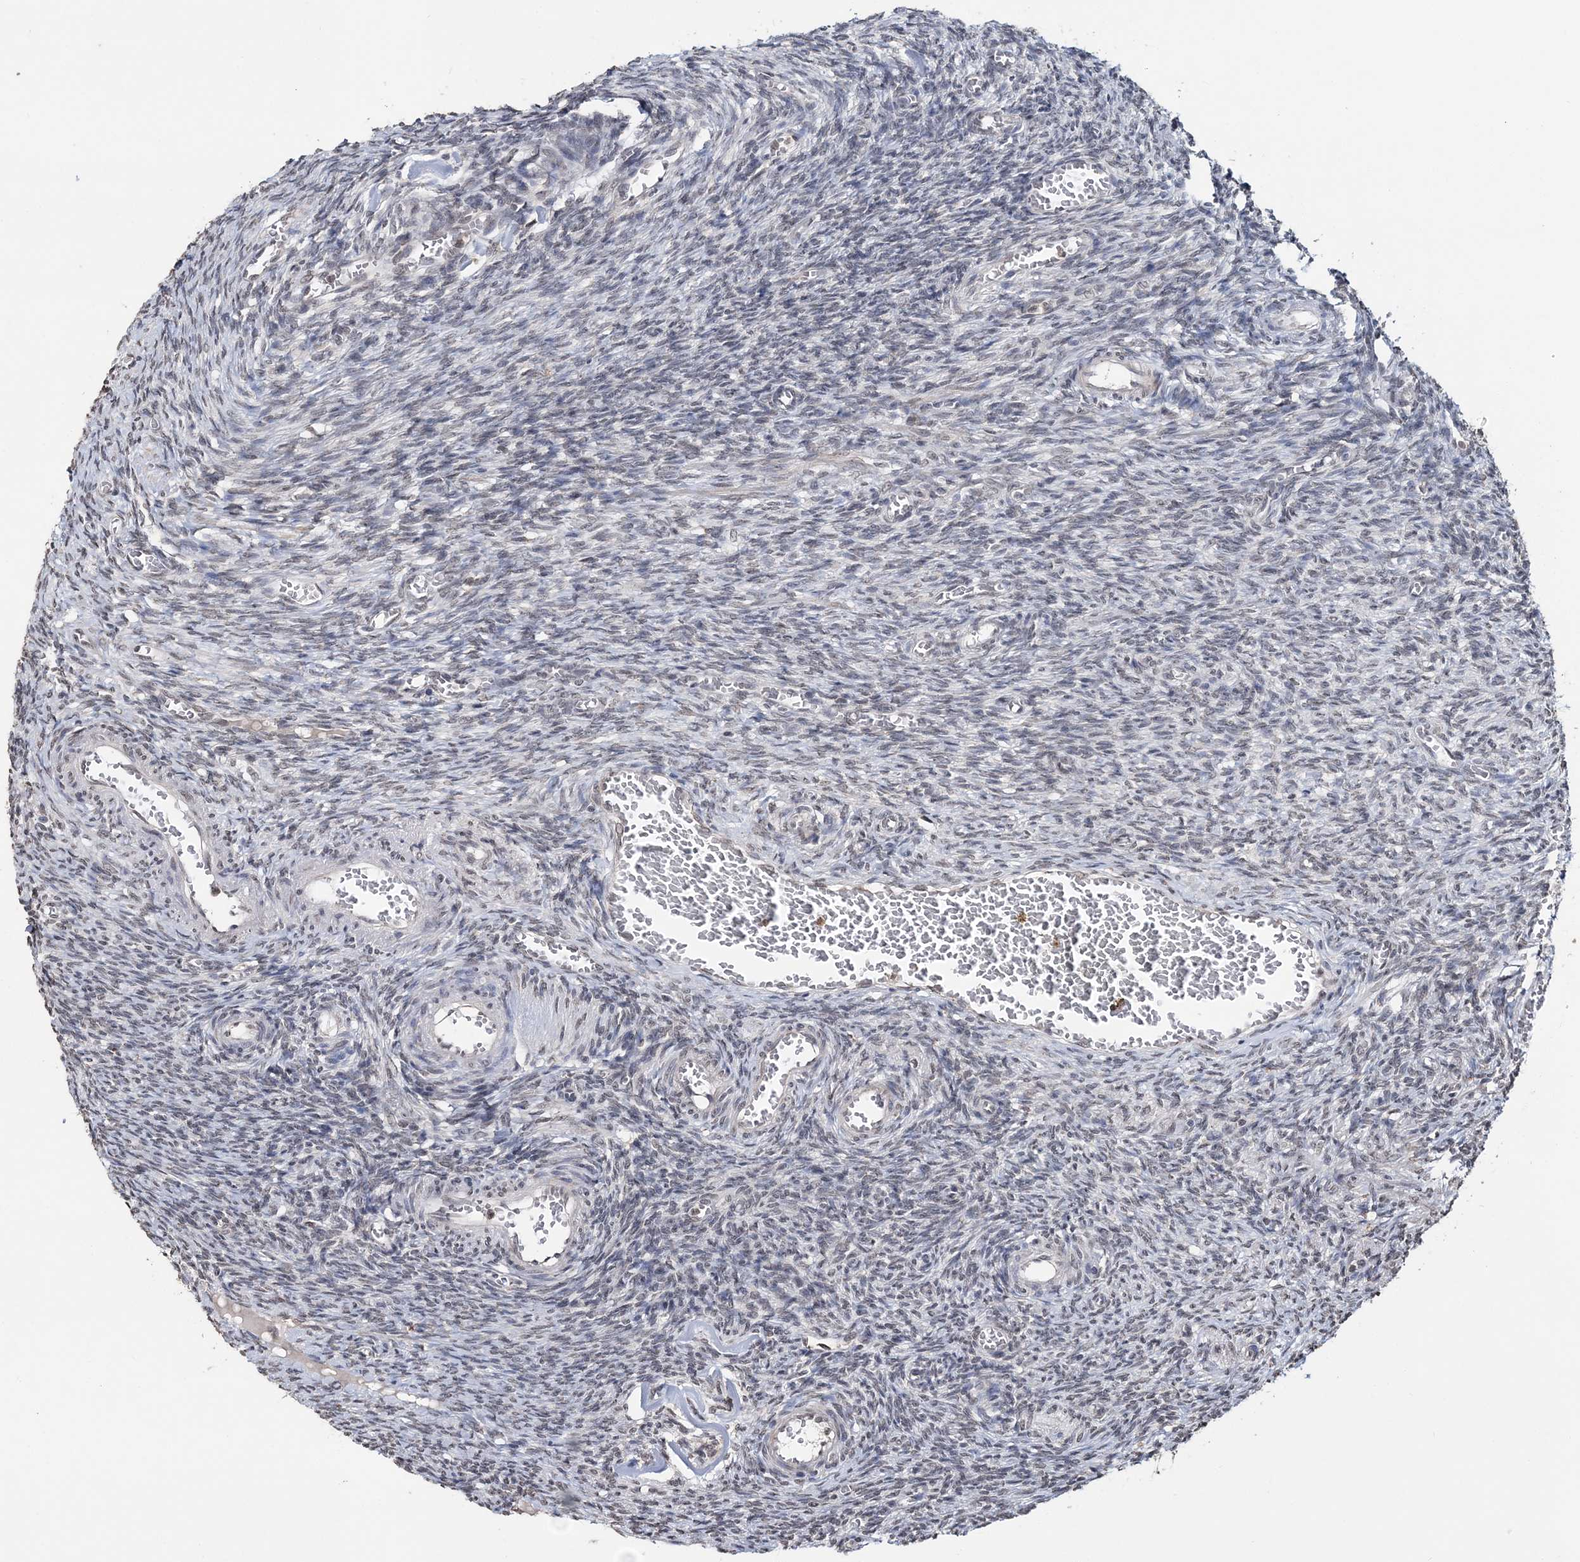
{"staining": {"intensity": "weak", "quantity": "25%-75%", "location": "nuclear"}, "tissue": "ovary", "cell_type": "Follicle cells", "image_type": "normal", "snomed": [{"axis": "morphology", "description": "Normal tissue, NOS"}, {"axis": "topography", "description": "Ovary"}], "caption": "Weak nuclear positivity is identified in approximately 25%-75% of follicle cells in normal ovary.", "gene": "SOWAHB", "patient": {"sex": "female", "age": 27}}